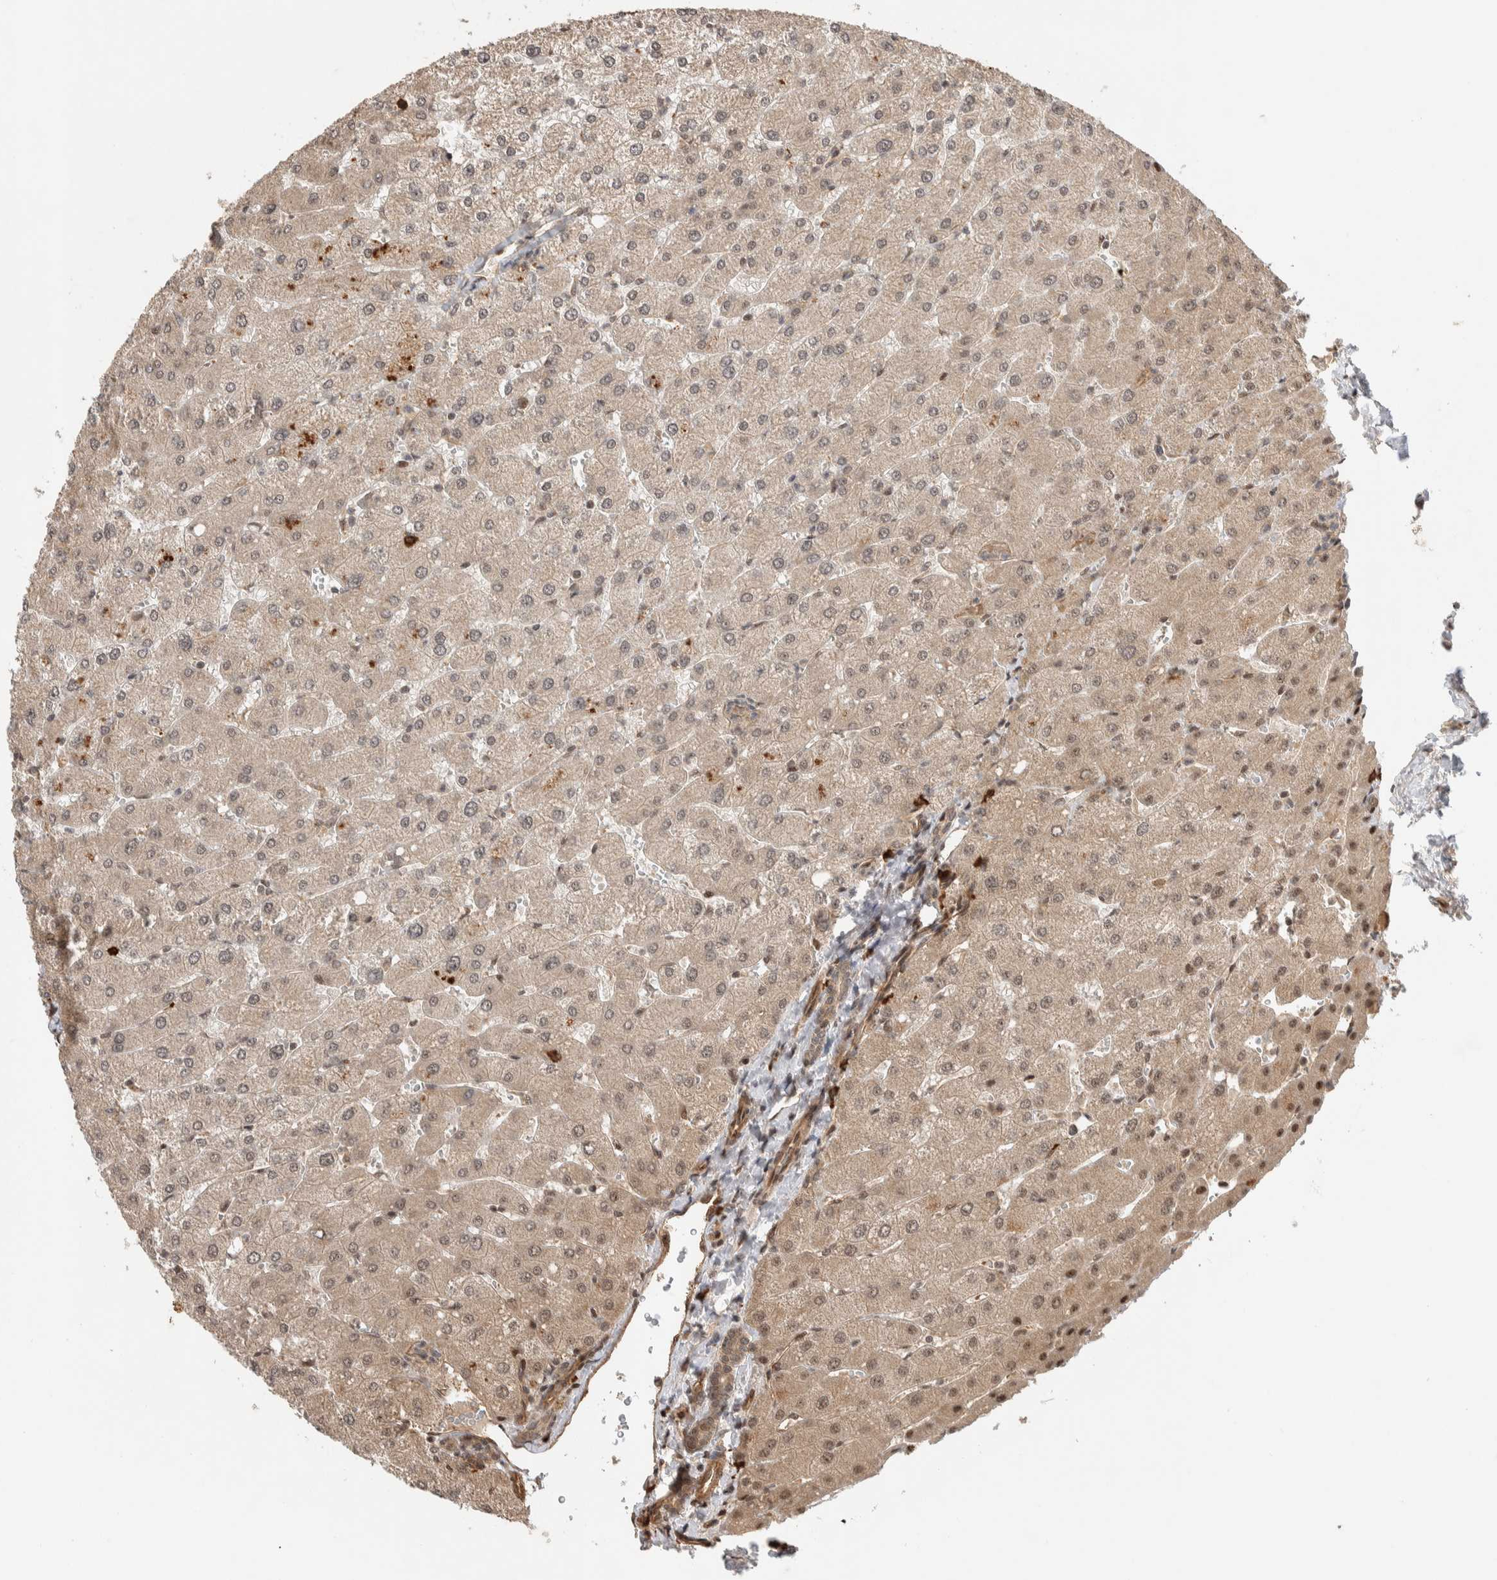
{"staining": {"intensity": "weak", "quantity": ">75%", "location": "cytoplasmic/membranous"}, "tissue": "liver", "cell_type": "Cholangiocytes", "image_type": "normal", "snomed": [{"axis": "morphology", "description": "Normal tissue, NOS"}, {"axis": "topography", "description": "Liver"}], "caption": "The photomicrograph demonstrates staining of normal liver, revealing weak cytoplasmic/membranous protein positivity (brown color) within cholangiocytes. Nuclei are stained in blue.", "gene": "TOR1B", "patient": {"sex": "male", "age": 55}}